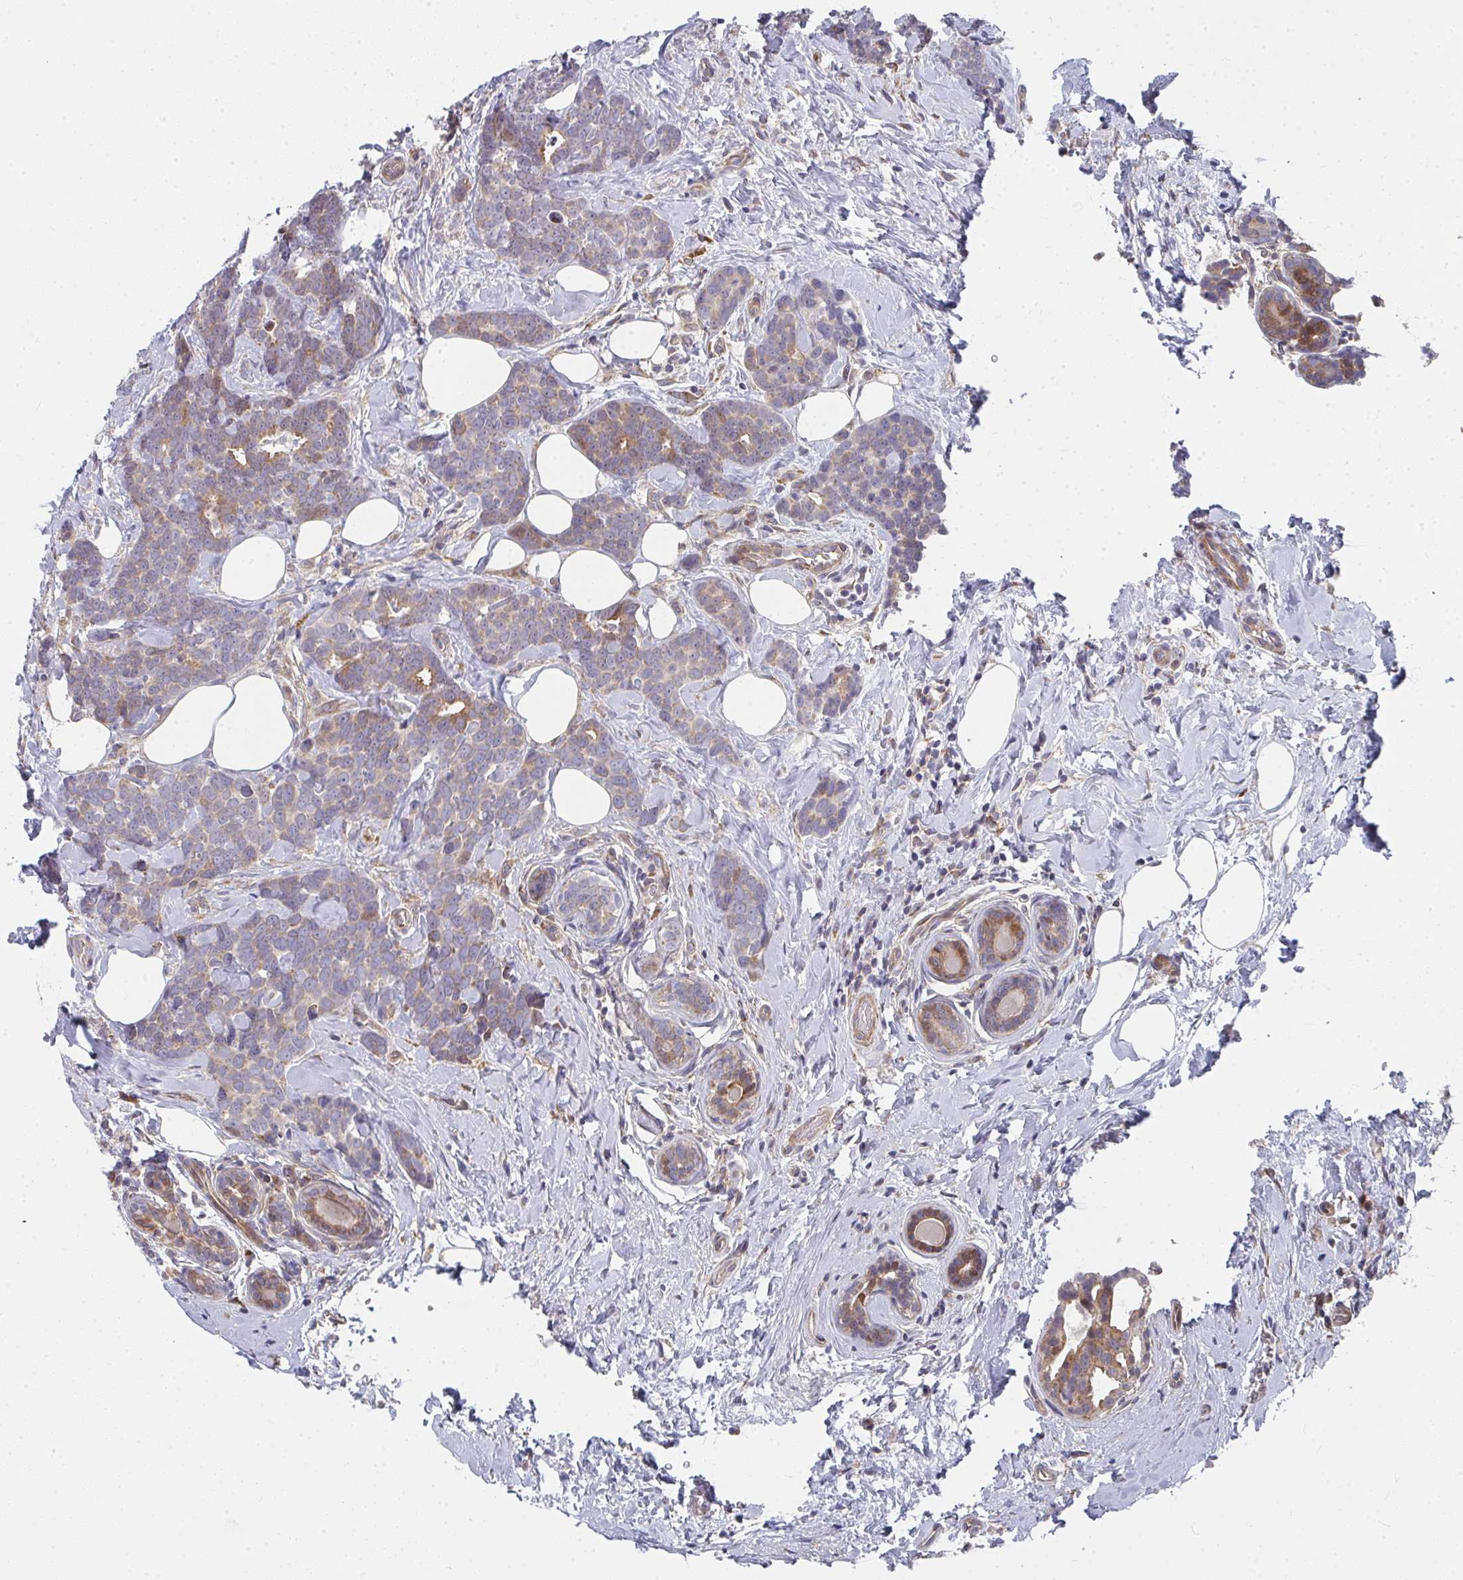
{"staining": {"intensity": "moderate", "quantity": ">75%", "location": "cytoplasmic/membranous"}, "tissue": "breast cancer", "cell_type": "Tumor cells", "image_type": "cancer", "snomed": [{"axis": "morphology", "description": "Duct carcinoma"}, {"axis": "topography", "description": "Breast"}], "caption": "A high-resolution micrograph shows immunohistochemistry staining of breast cancer (infiltrating ductal carcinoma), which reveals moderate cytoplasmic/membranous positivity in about >75% of tumor cells.", "gene": "RHEBL1", "patient": {"sex": "female", "age": 71}}